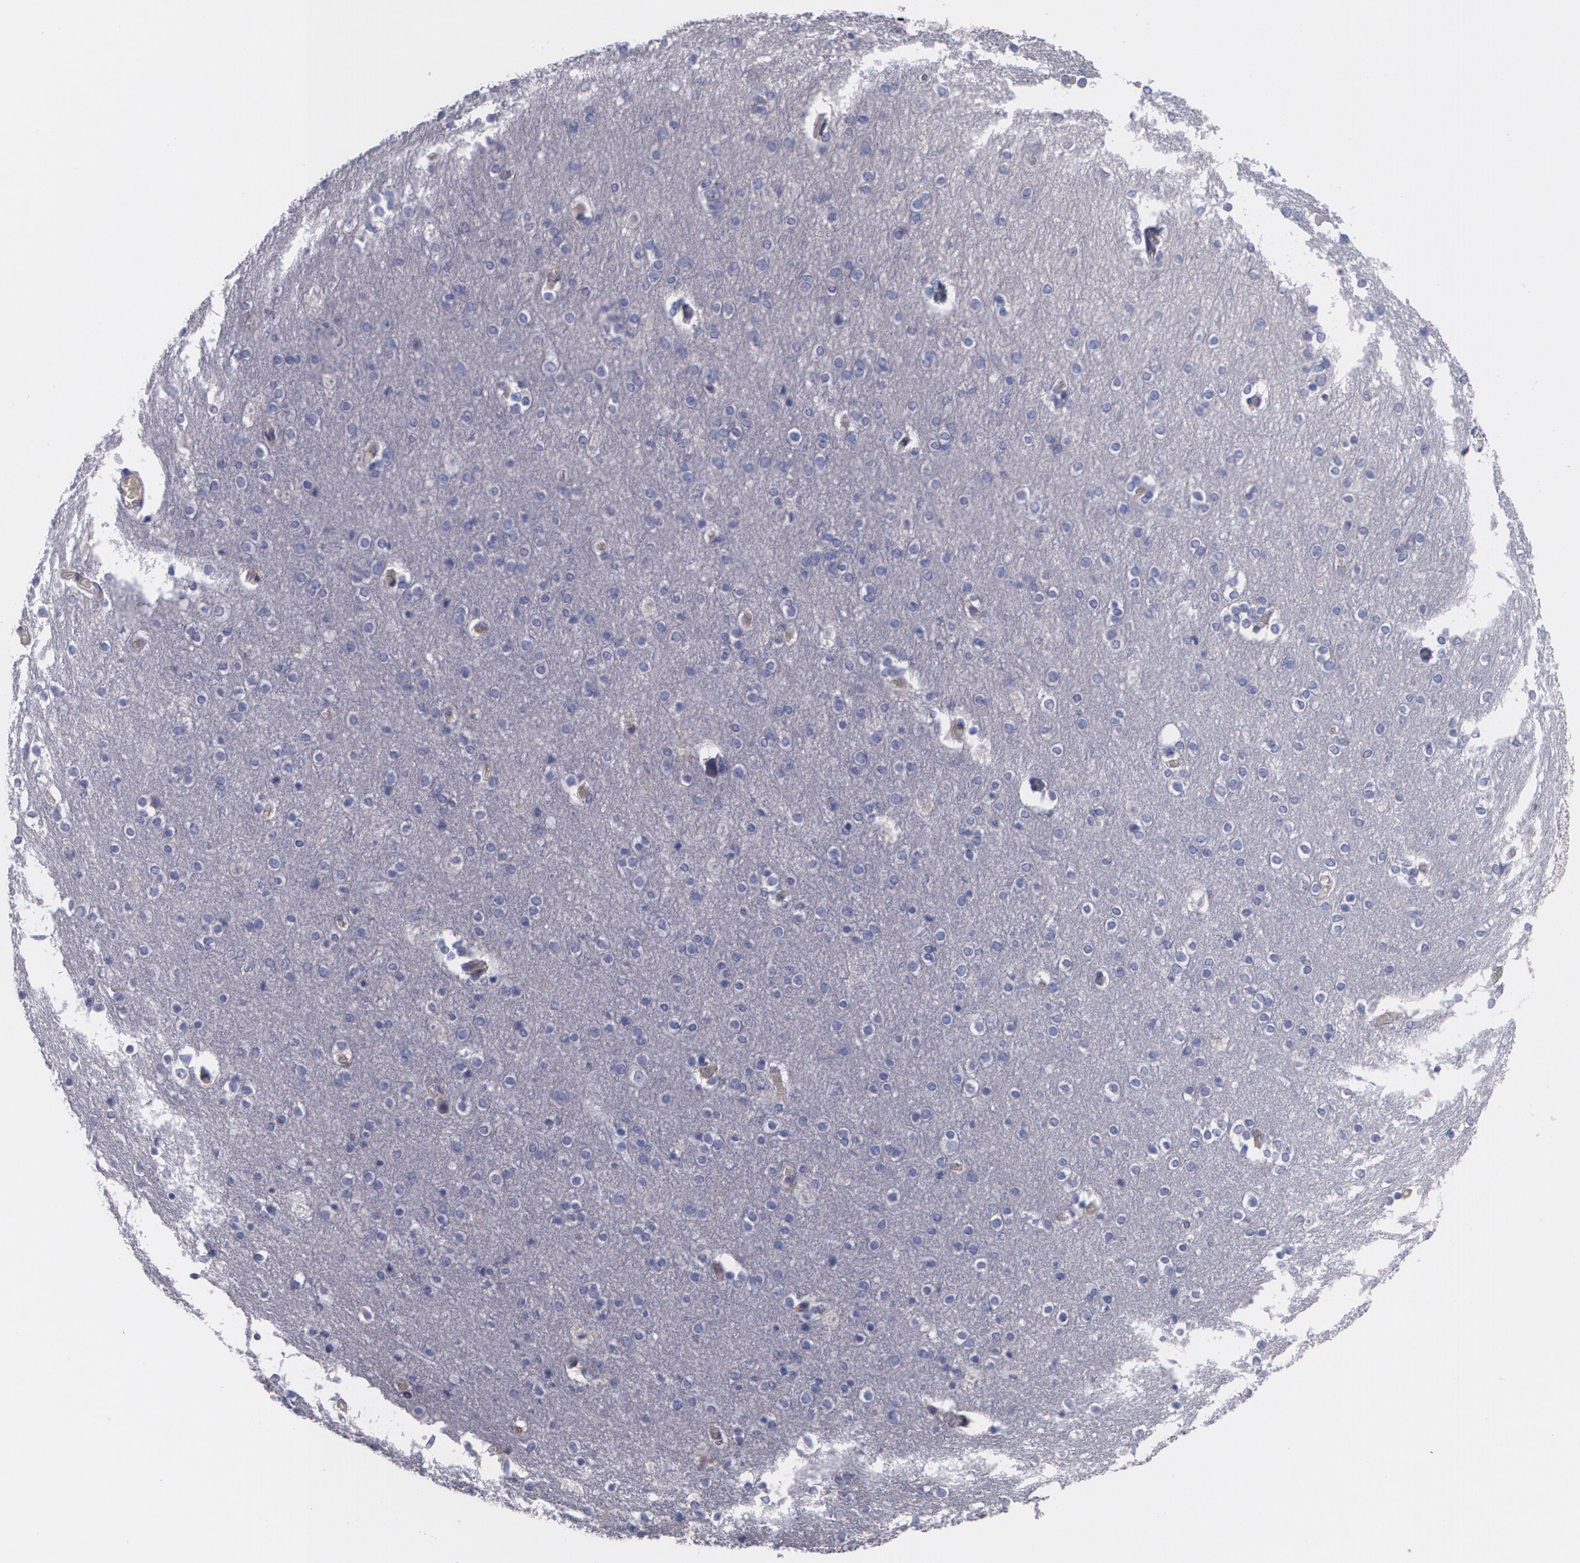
{"staining": {"intensity": "negative", "quantity": "none", "location": "none"}, "tissue": "cerebral cortex", "cell_type": "Endothelial cells", "image_type": "normal", "snomed": [{"axis": "morphology", "description": "Normal tissue, NOS"}, {"axis": "topography", "description": "Cerebral cortex"}], "caption": "Protein analysis of unremarkable cerebral cortex exhibits no significant staining in endothelial cells. (DAB immunohistochemistry (IHC), high magnification).", "gene": "FBLN1", "patient": {"sex": "female", "age": 54}}